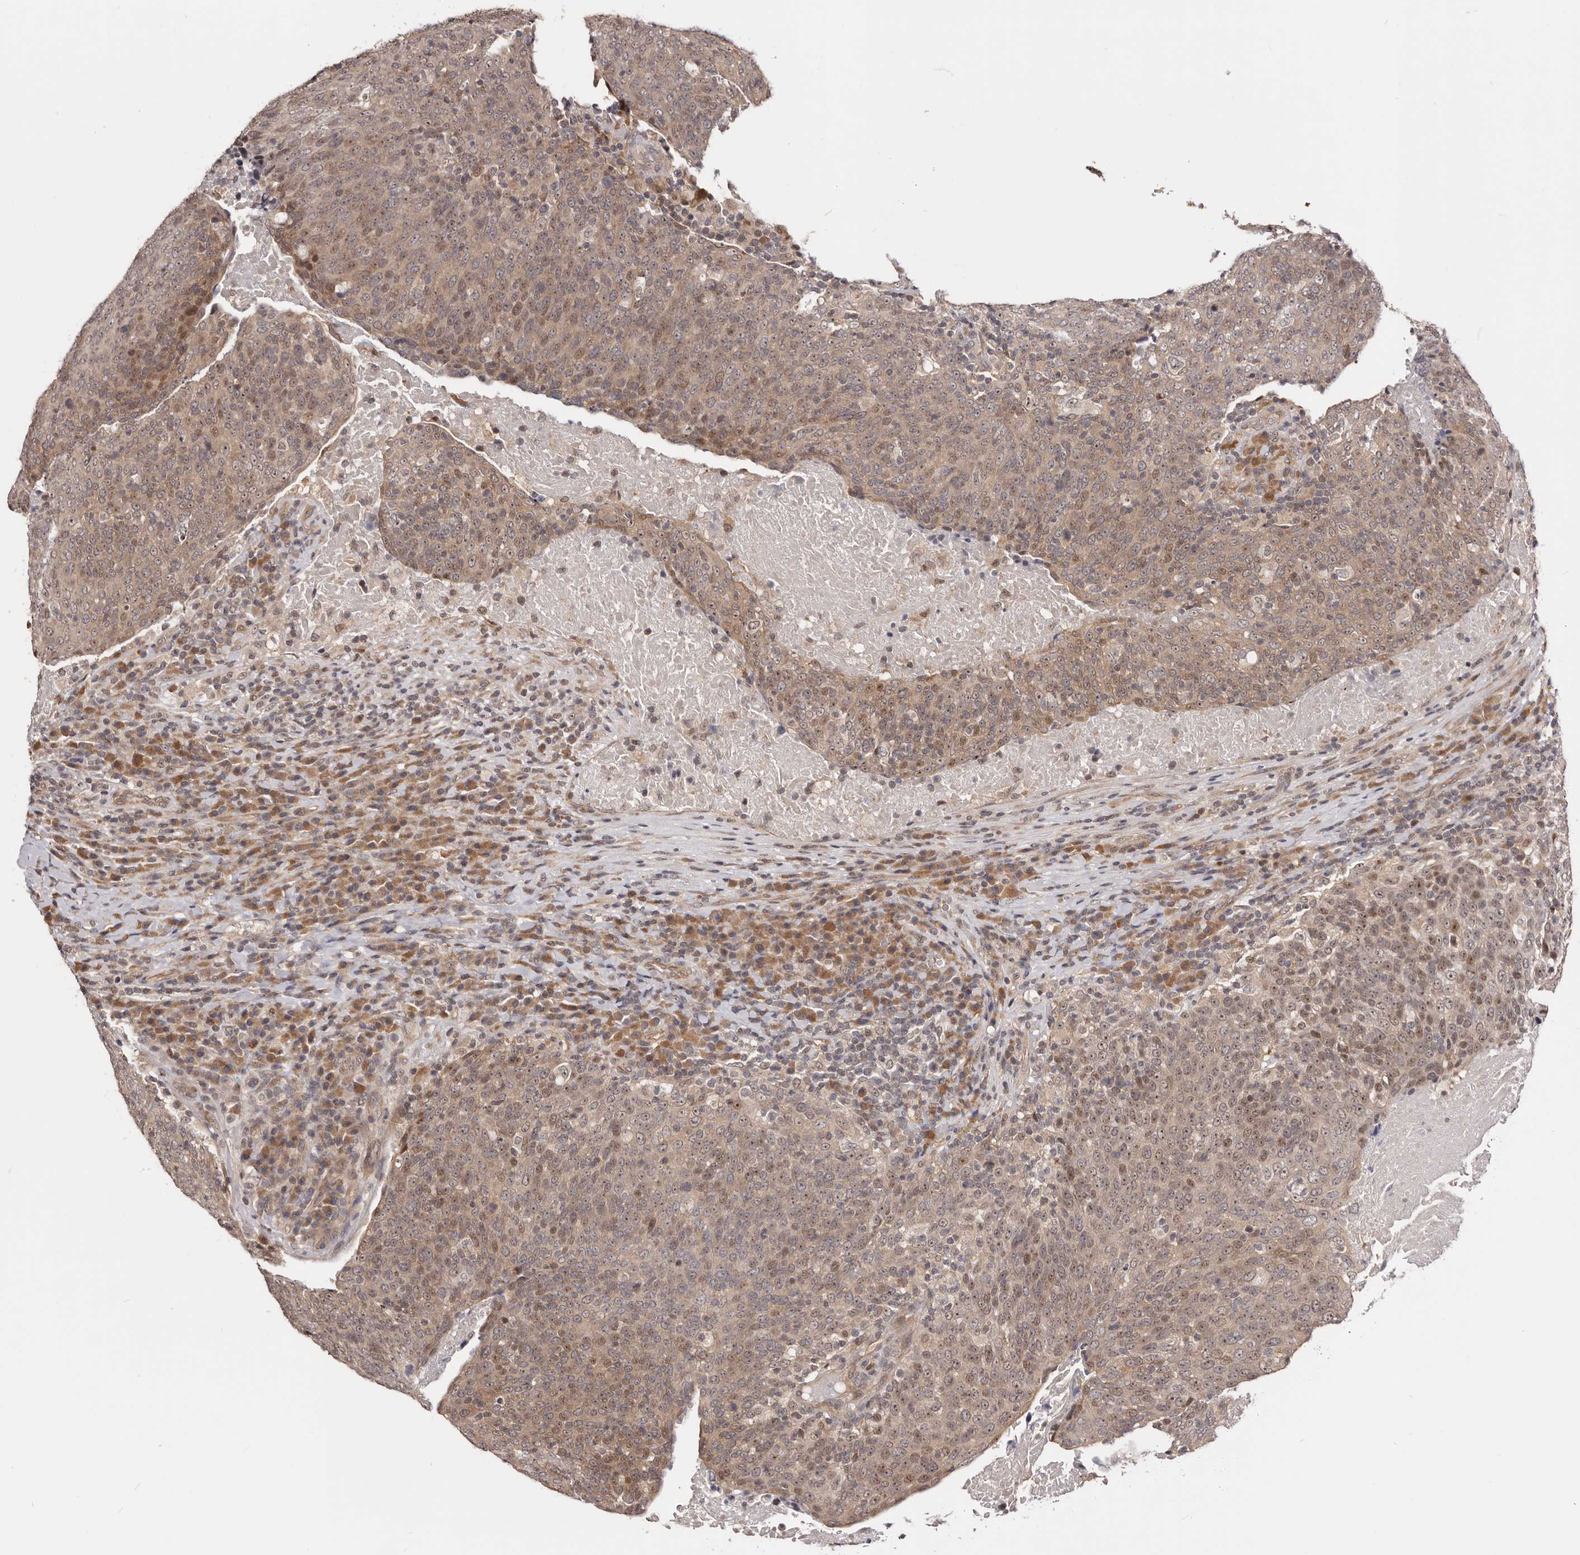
{"staining": {"intensity": "moderate", "quantity": ">75%", "location": "cytoplasmic/membranous,nuclear"}, "tissue": "head and neck cancer", "cell_type": "Tumor cells", "image_type": "cancer", "snomed": [{"axis": "morphology", "description": "Squamous cell carcinoma, NOS"}, {"axis": "morphology", "description": "Squamous cell carcinoma, metastatic, NOS"}, {"axis": "topography", "description": "Lymph node"}, {"axis": "topography", "description": "Head-Neck"}], "caption": "Head and neck cancer stained with DAB IHC exhibits medium levels of moderate cytoplasmic/membranous and nuclear expression in approximately >75% of tumor cells.", "gene": "NOL12", "patient": {"sex": "male", "age": 62}}